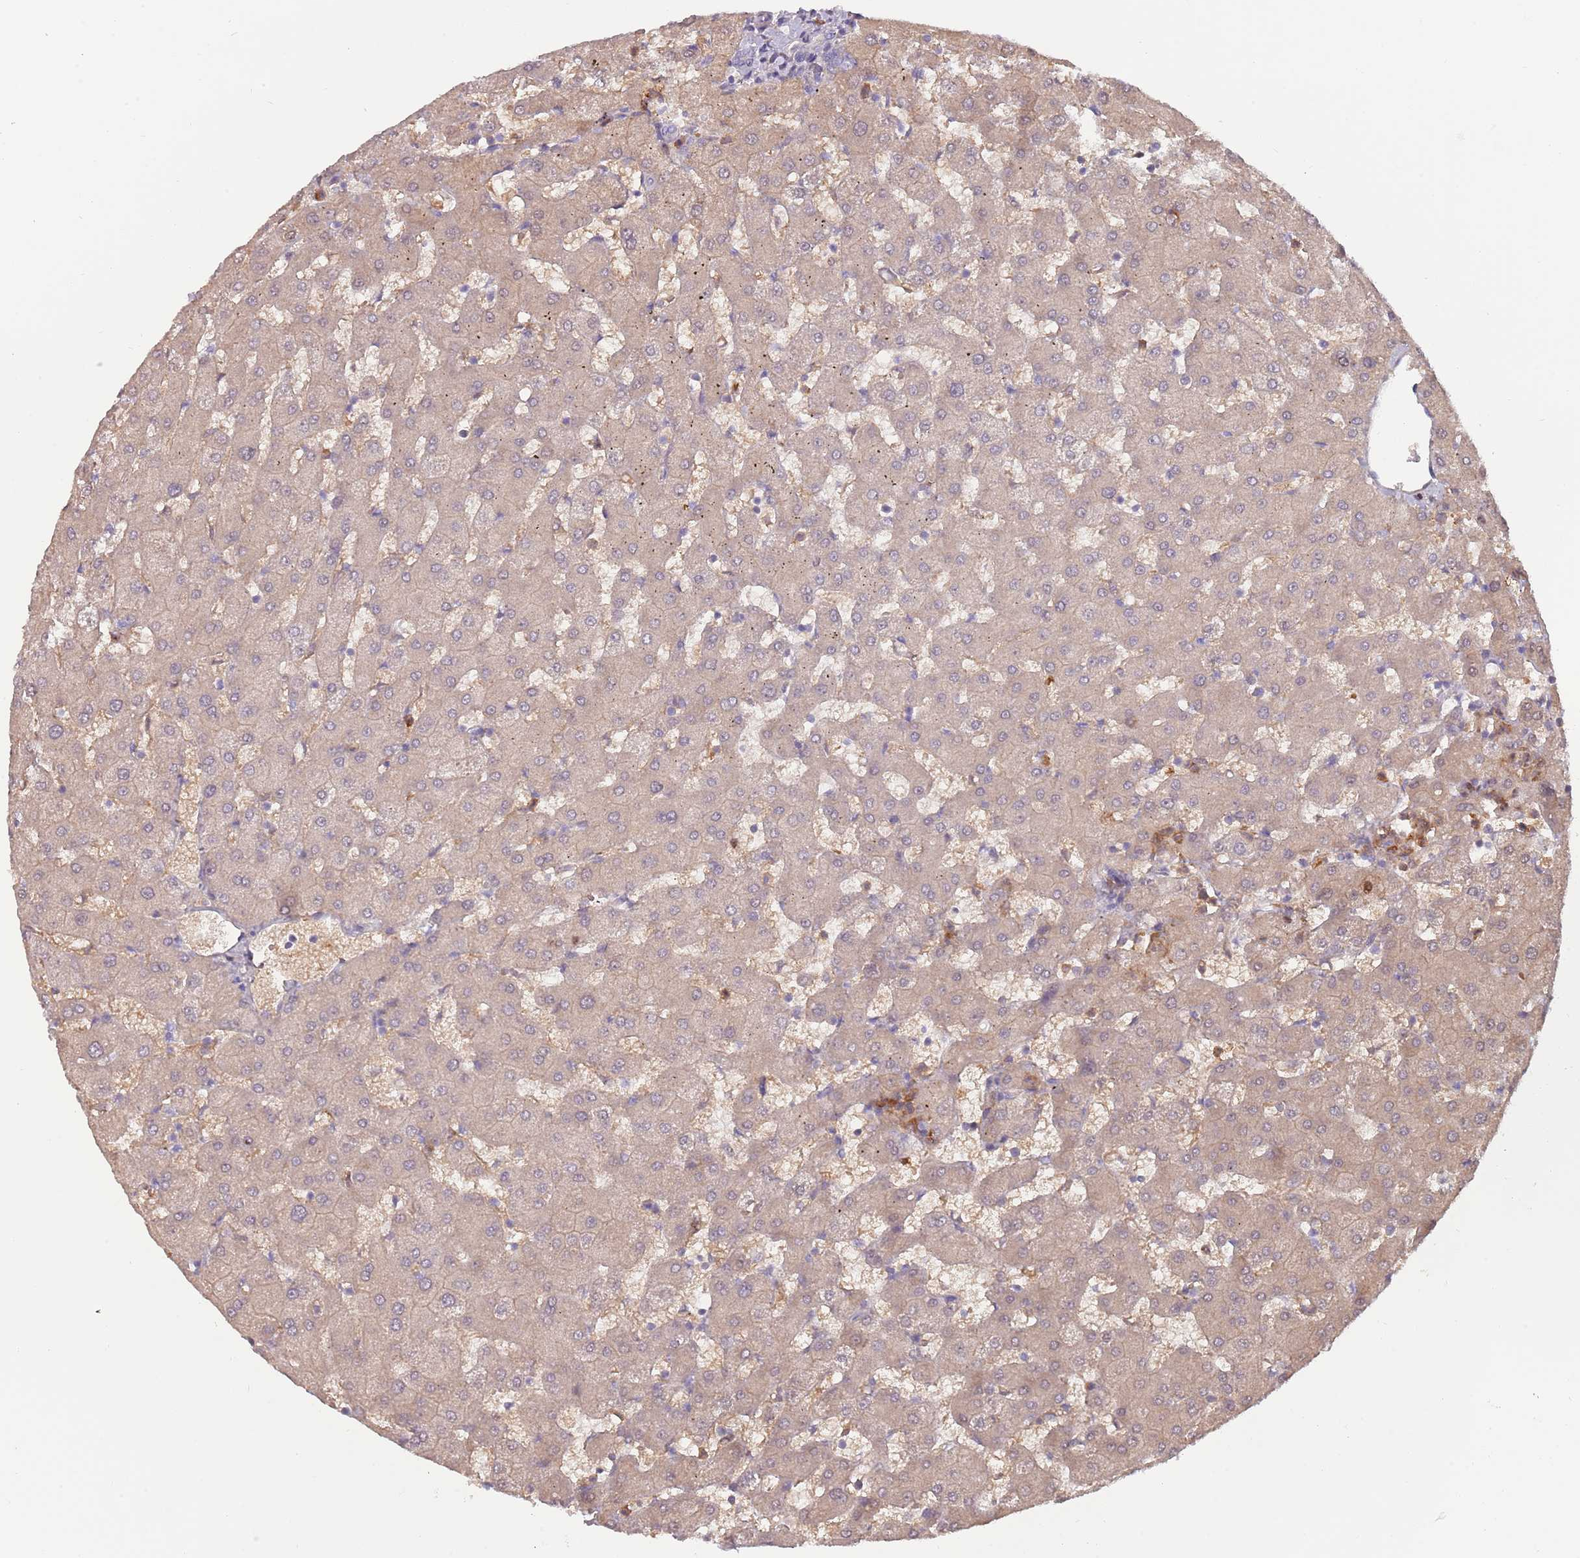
{"staining": {"intensity": "weak", "quantity": "<25%", "location": "cytoplasmic/membranous"}, "tissue": "liver", "cell_type": "Cholangiocytes", "image_type": "normal", "snomed": [{"axis": "morphology", "description": "Normal tissue, NOS"}, {"axis": "topography", "description": "Liver"}], "caption": "Immunohistochemistry (IHC) histopathology image of normal human liver stained for a protein (brown), which reveals no expression in cholangiocytes. Brightfield microscopy of IHC stained with DAB (3,3'-diaminobenzidine) (brown) and hematoxylin (blue), captured at high magnification.", "gene": "NADK", "patient": {"sex": "female", "age": 63}}